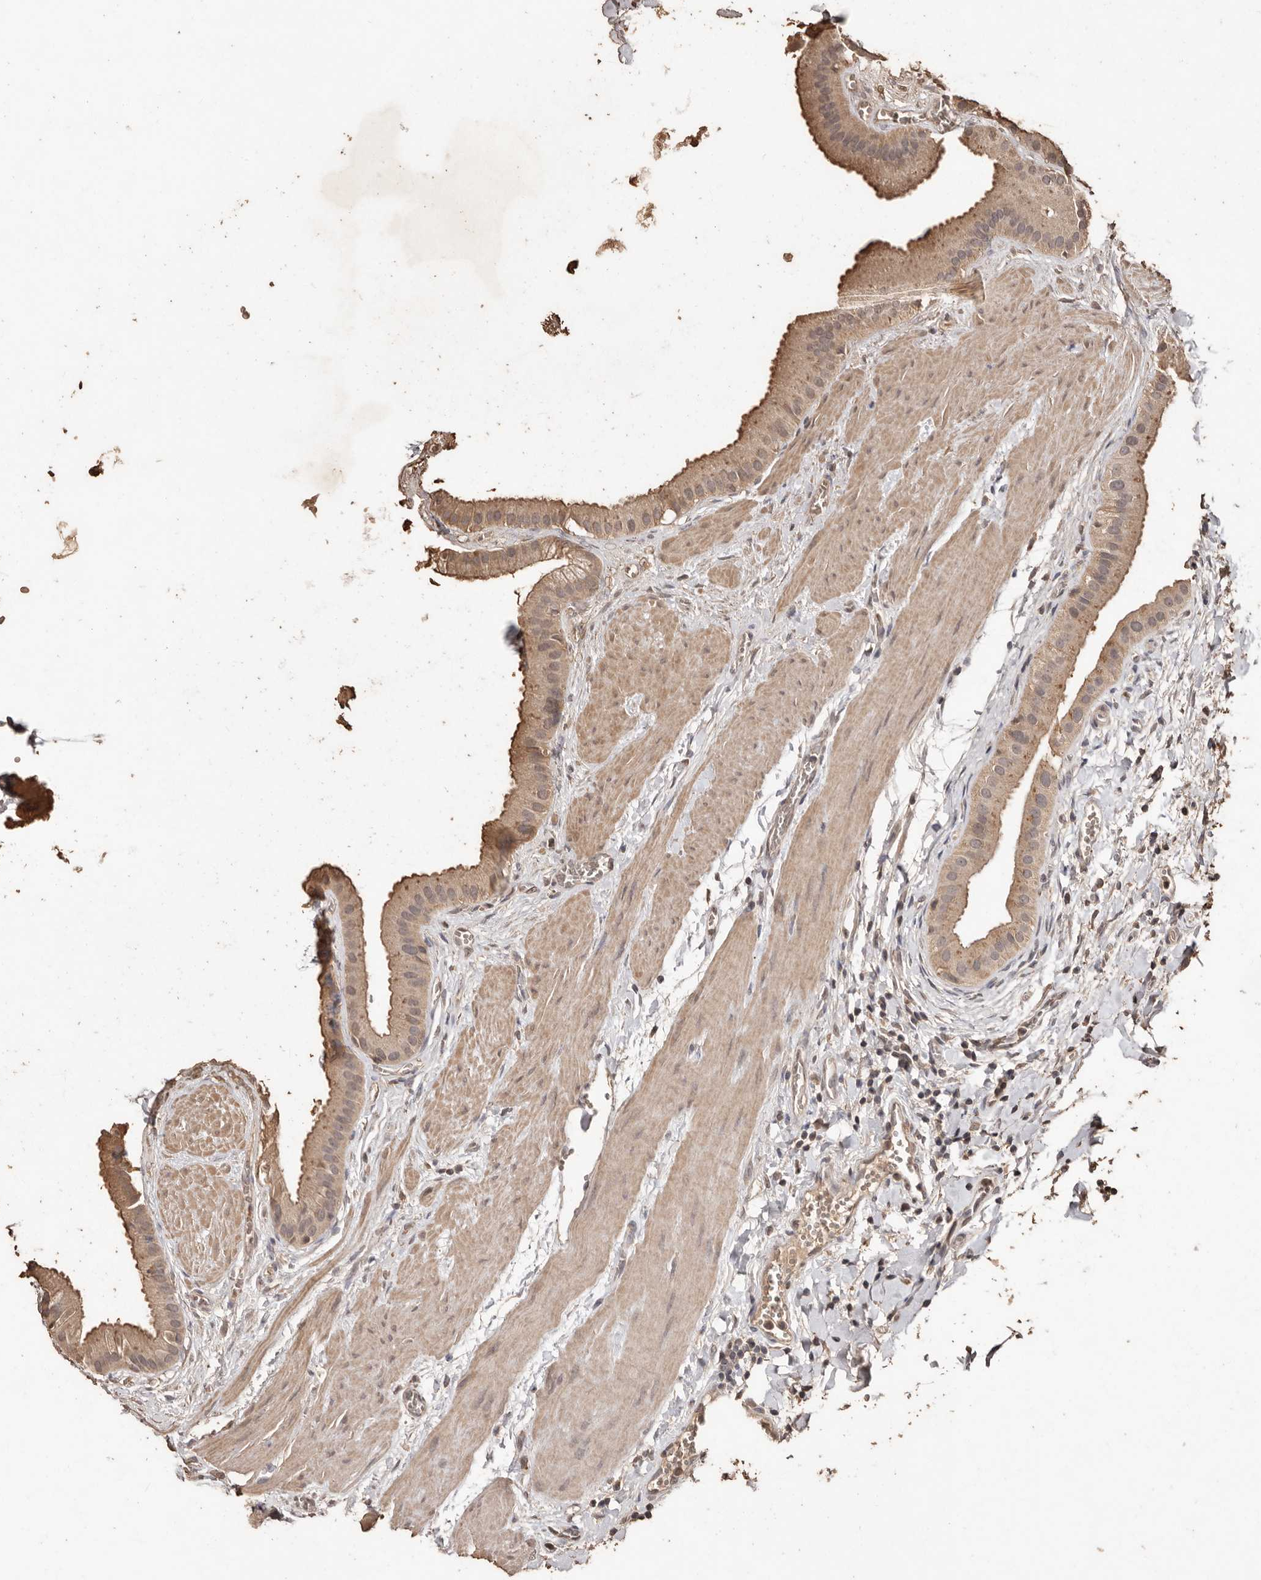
{"staining": {"intensity": "moderate", "quantity": ">75%", "location": "cytoplasmic/membranous,nuclear"}, "tissue": "gallbladder", "cell_type": "Glandular cells", "image_type": "normal", "snomed": [{"axis": "morphology", "description": "Normal tissue, NOS"}, {"axis": "topography", "description": "Gallbladder"}], "caption": "Protein staining reveals moderate cytoplasmic/membranous,nuclear expression in about >75% of glandular cells in benign gallbladder.", "gene": "PKDCC", "patient": {"sex": "male", "age": 55}}